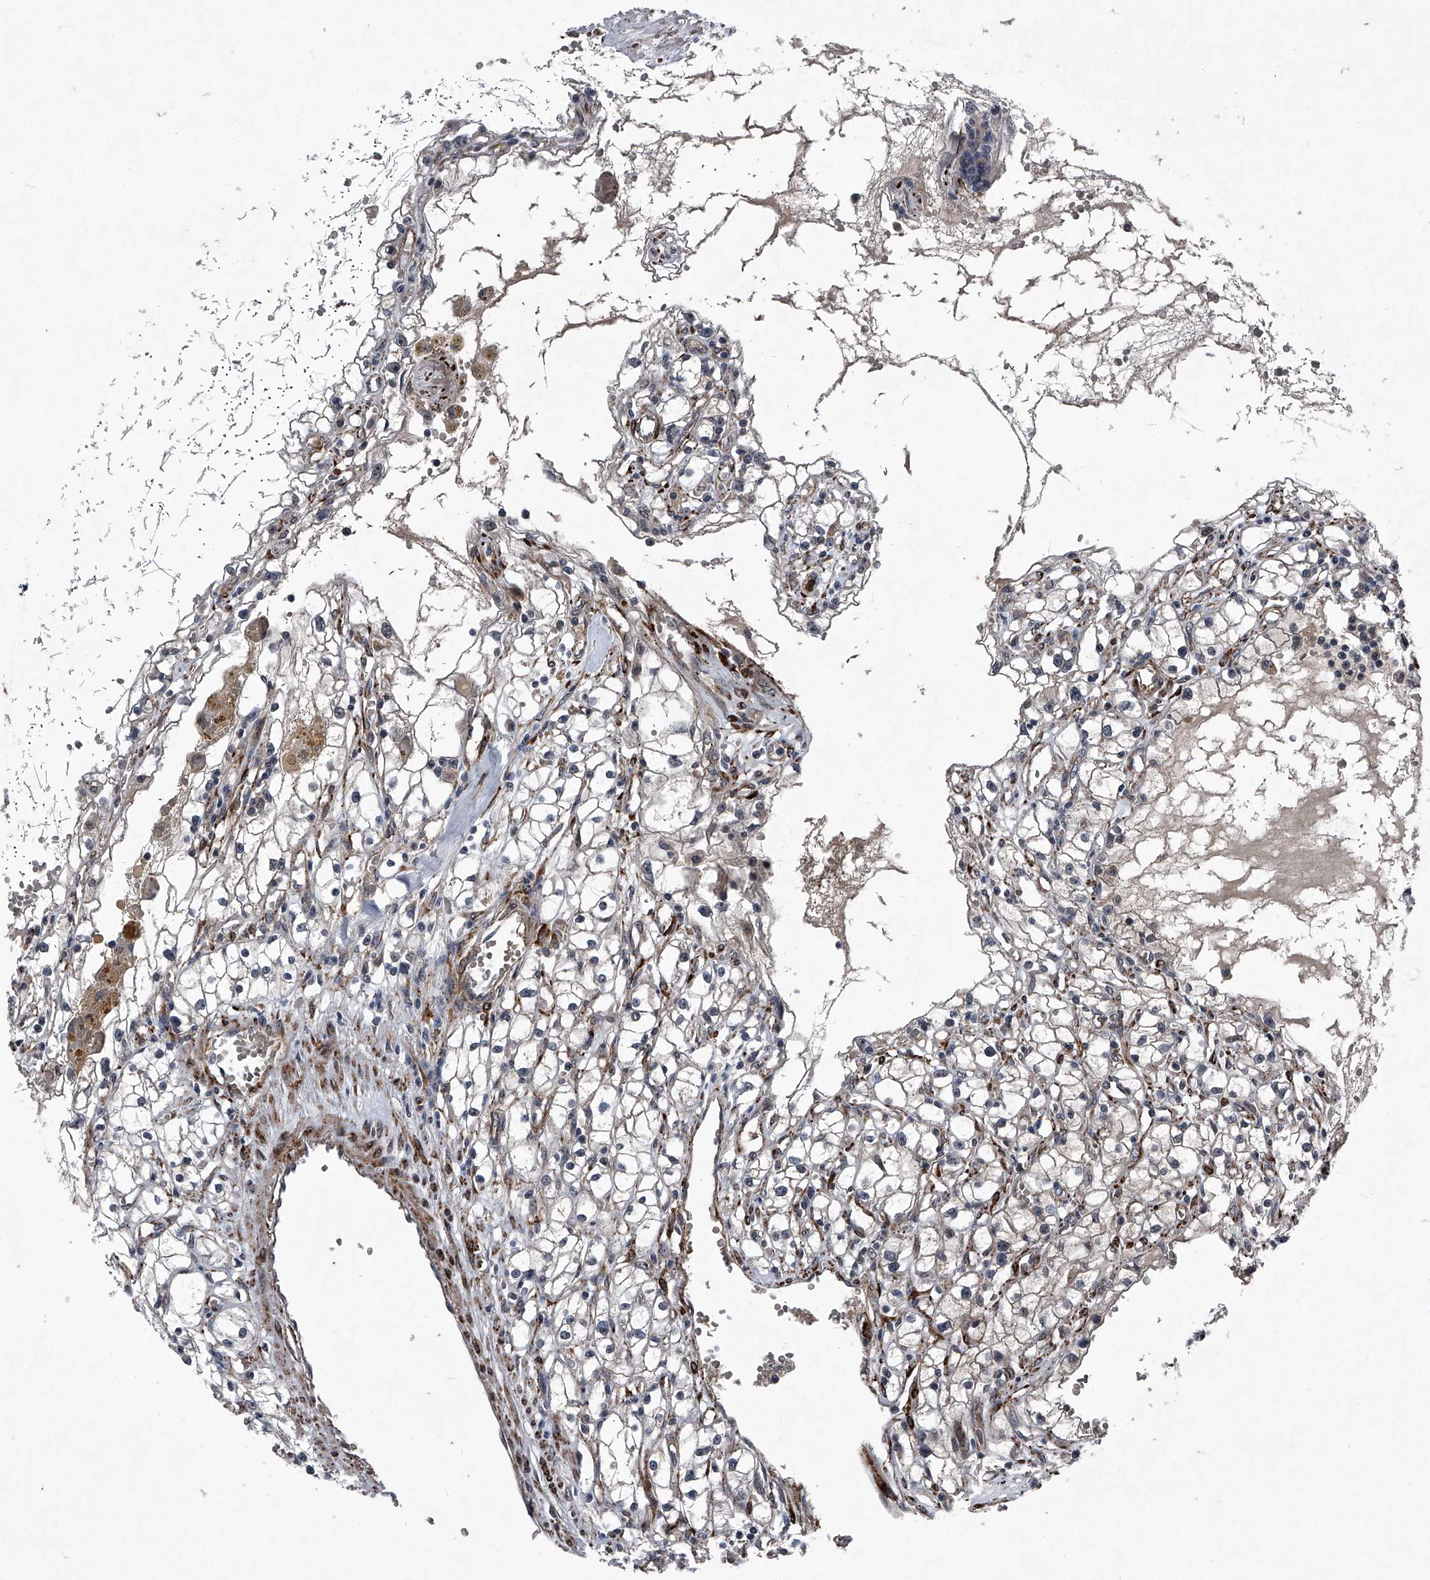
{"staining": {"intensity": "negative", "quantity": "none", "location": "none"}, "tissue": "renal cancer", "cell_type": "Tumor cells", "image_type": "cancer", "snomed": [{"axis": "morphology", "description": "Adenocarcinoma, NOS"}, {"axis": "topography", "description": "Kidney"}], "caption": "Renal cancer (adenocarcinoma) was stained to show a protein in brown. There is no significant expression in tumor cells.", "gene": "MAPKAP1", "patient": {"sex": "male", "age": 56}}